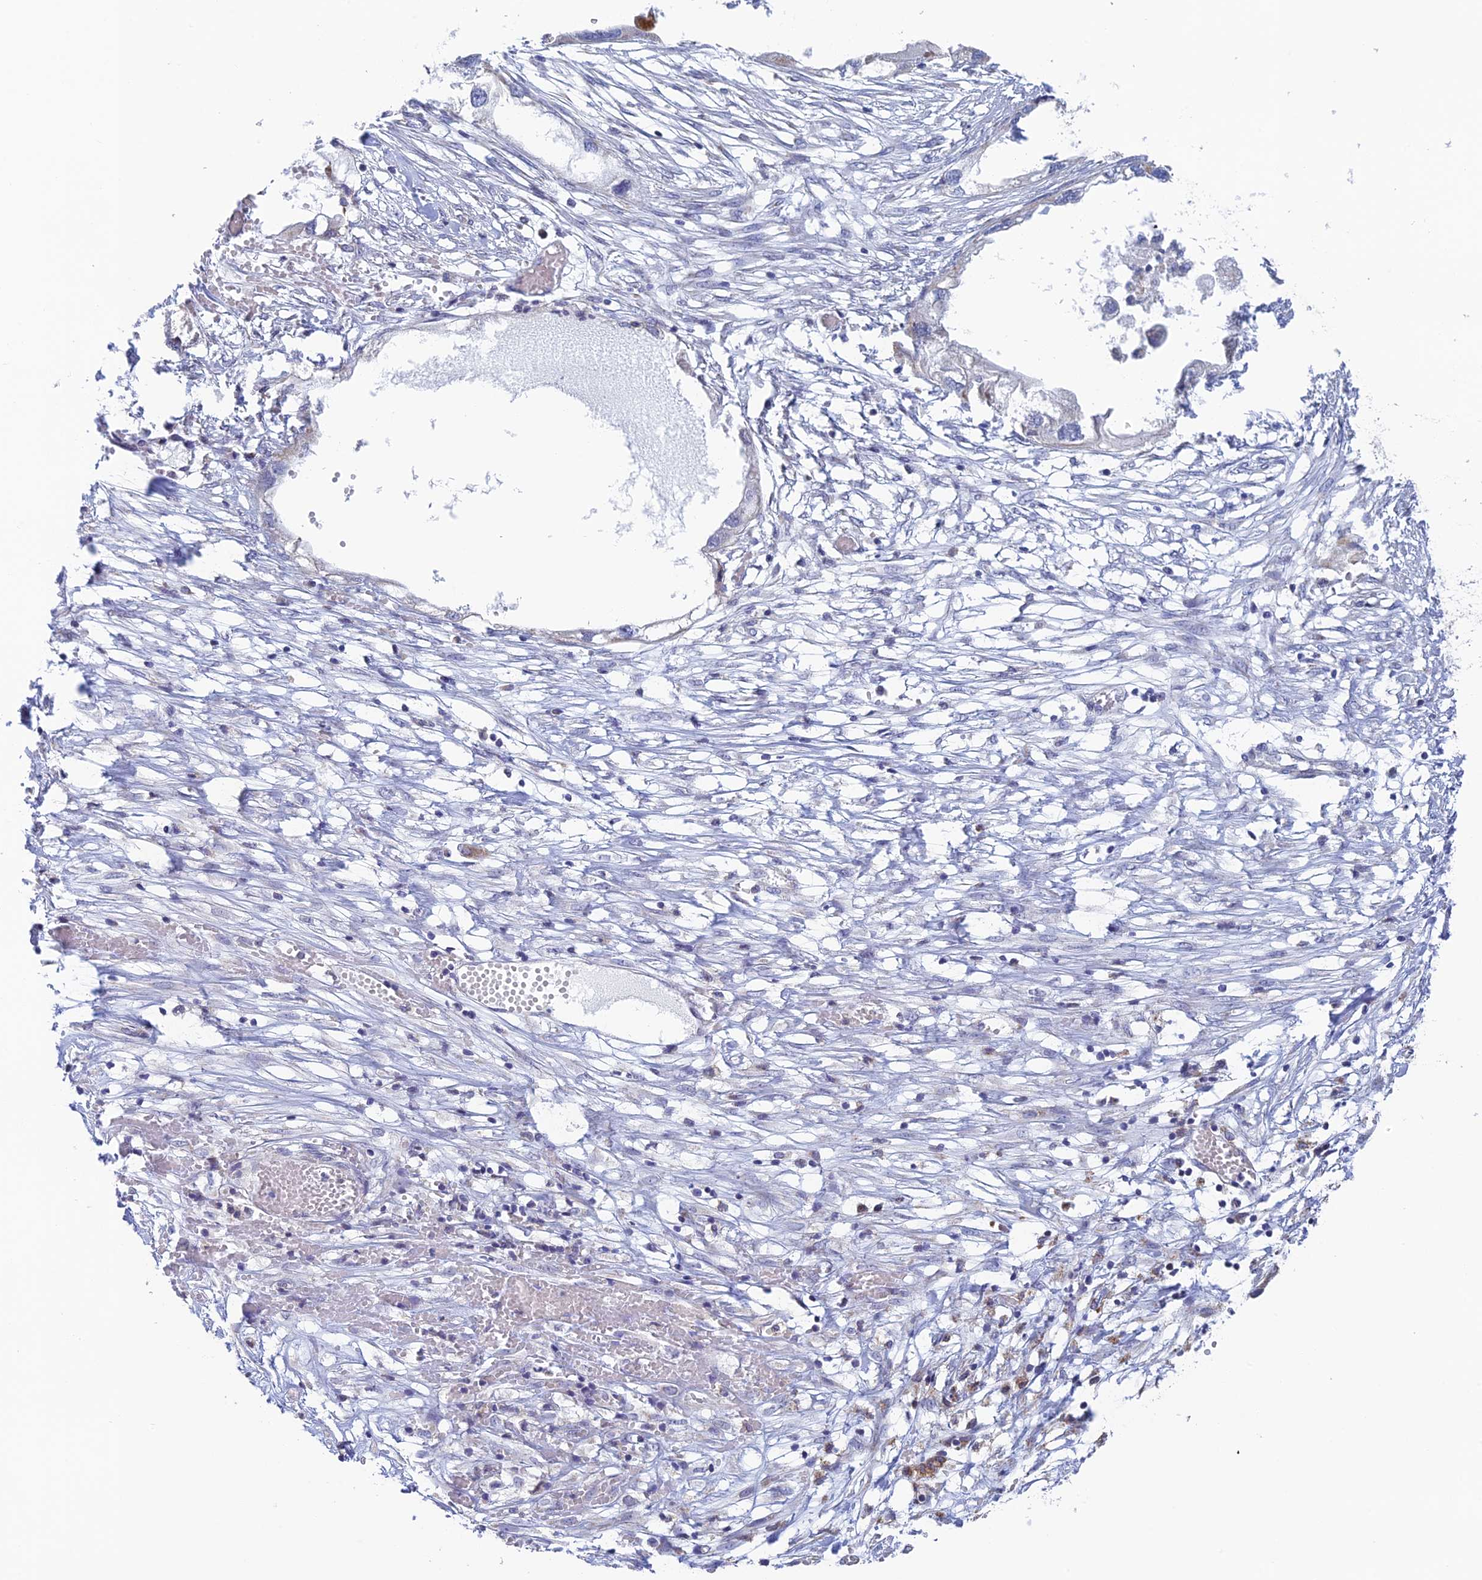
{"staining": {"intensity": "weak", "quantity": "<25%", "location": "cytoplasmic/membranous"}, "tissue": "endometrial cancer", "cell_type": "Tumor cells", "image_type": "cancer", "snomed": [{"axis": "morphology", "description": "Adenocarcinoma, NOS"}, {"axis": "morphology", "description": "Adenocarcinoma, metastatic, NOS"}, {"axis": "topography", "description": "Adipose tissue"}, {"axis": "topography", "description": "Endometrium"}], "caption": "Tumor cells show no significant expression in adenocarcinoma (endometrial).", "gene": "REXO5", "patient": {"sex": "female", "age": 67}}